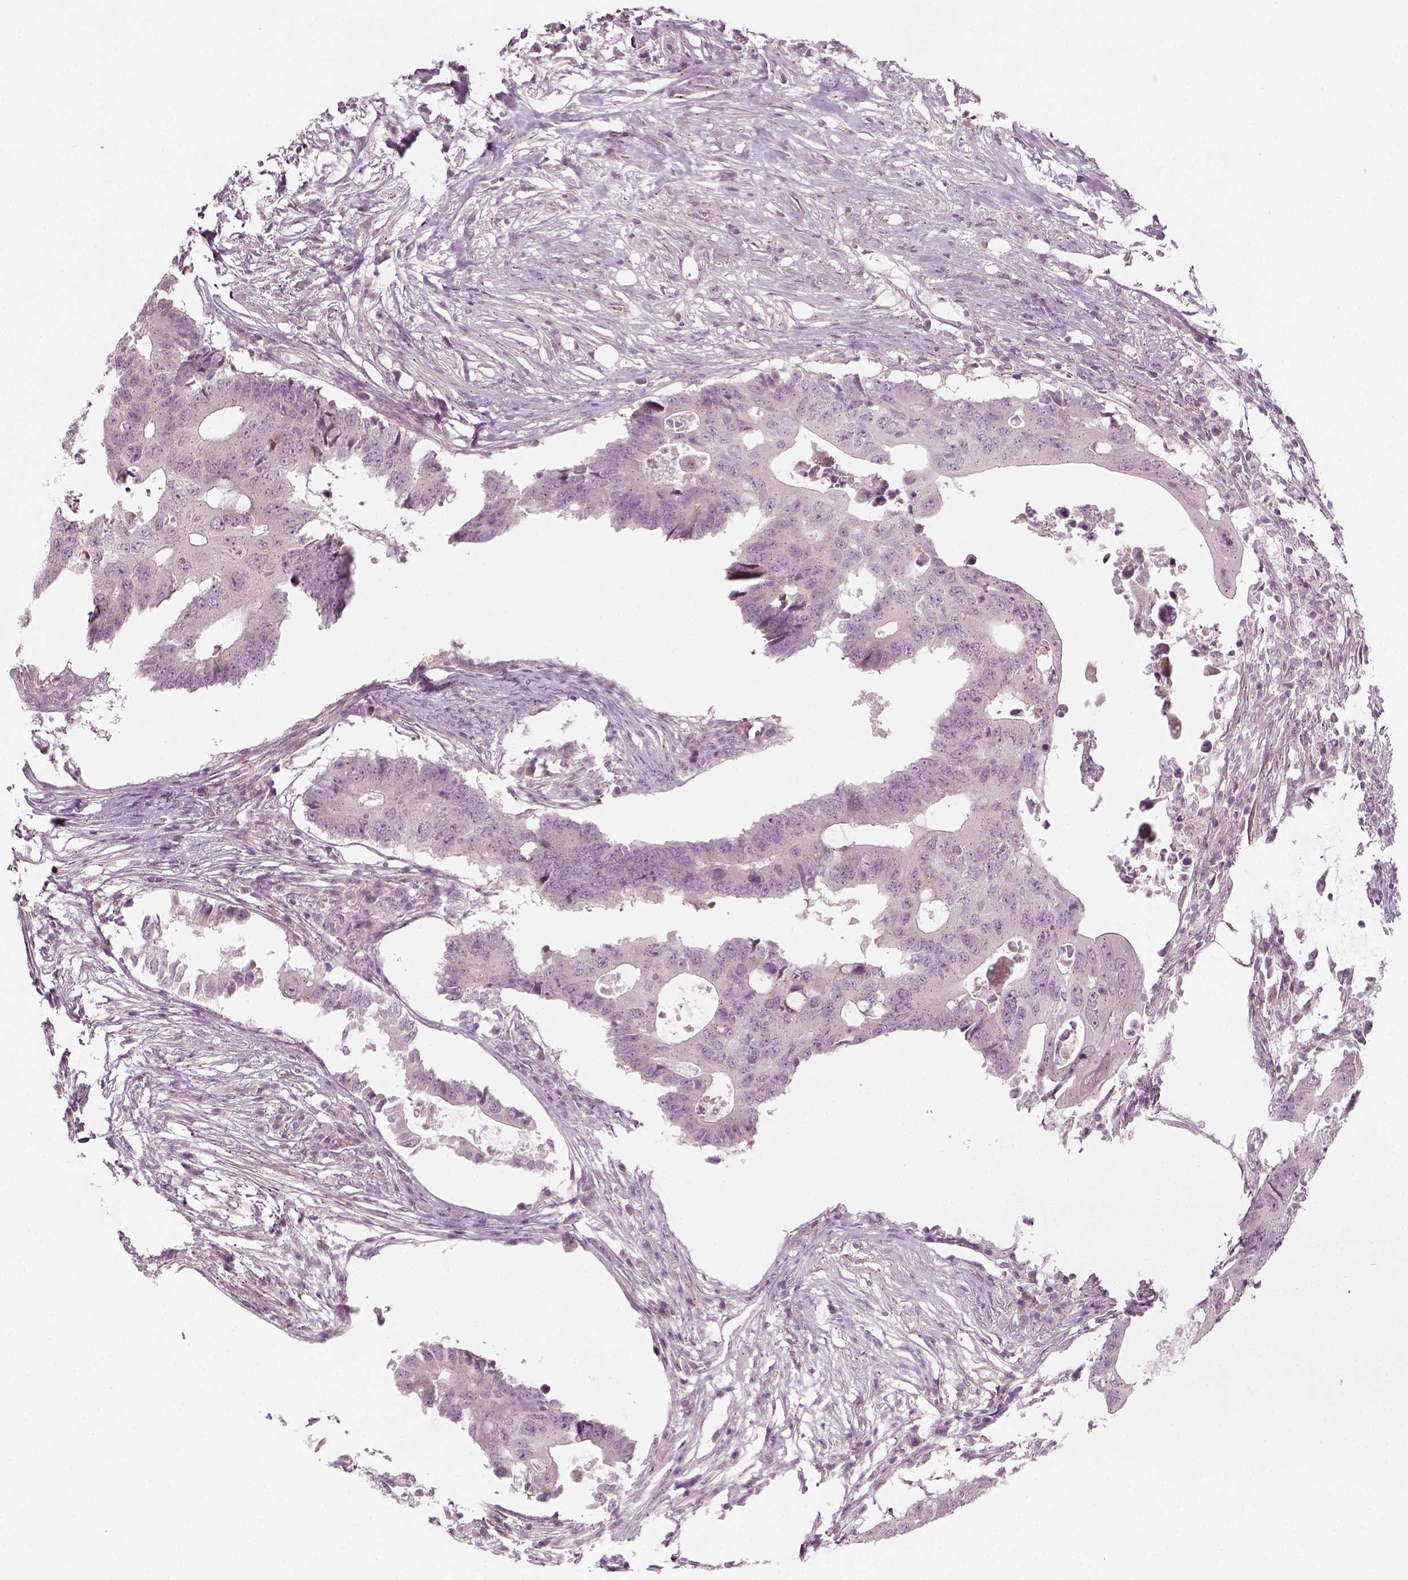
{"staining": {"intensity": "negative", "quantity": "none", "location": "none"}, "tissue": "colorectal cancer", "cell_type": "Tumor cells", "image_type": "cancer", "snomed": [{"axis": "morphology", "description": "Adenocarcinoma, NOS"}, {"axis": "topography", "description": "Colon"}], "caption": "Immunohistochemistry photomicrograph of adenocarcinoma (colorectal) stained for a protein (brown), which reveals no expression in tumor cells.", "gene": "MLIP", "patient": {"sex": "male", "age": 71}}